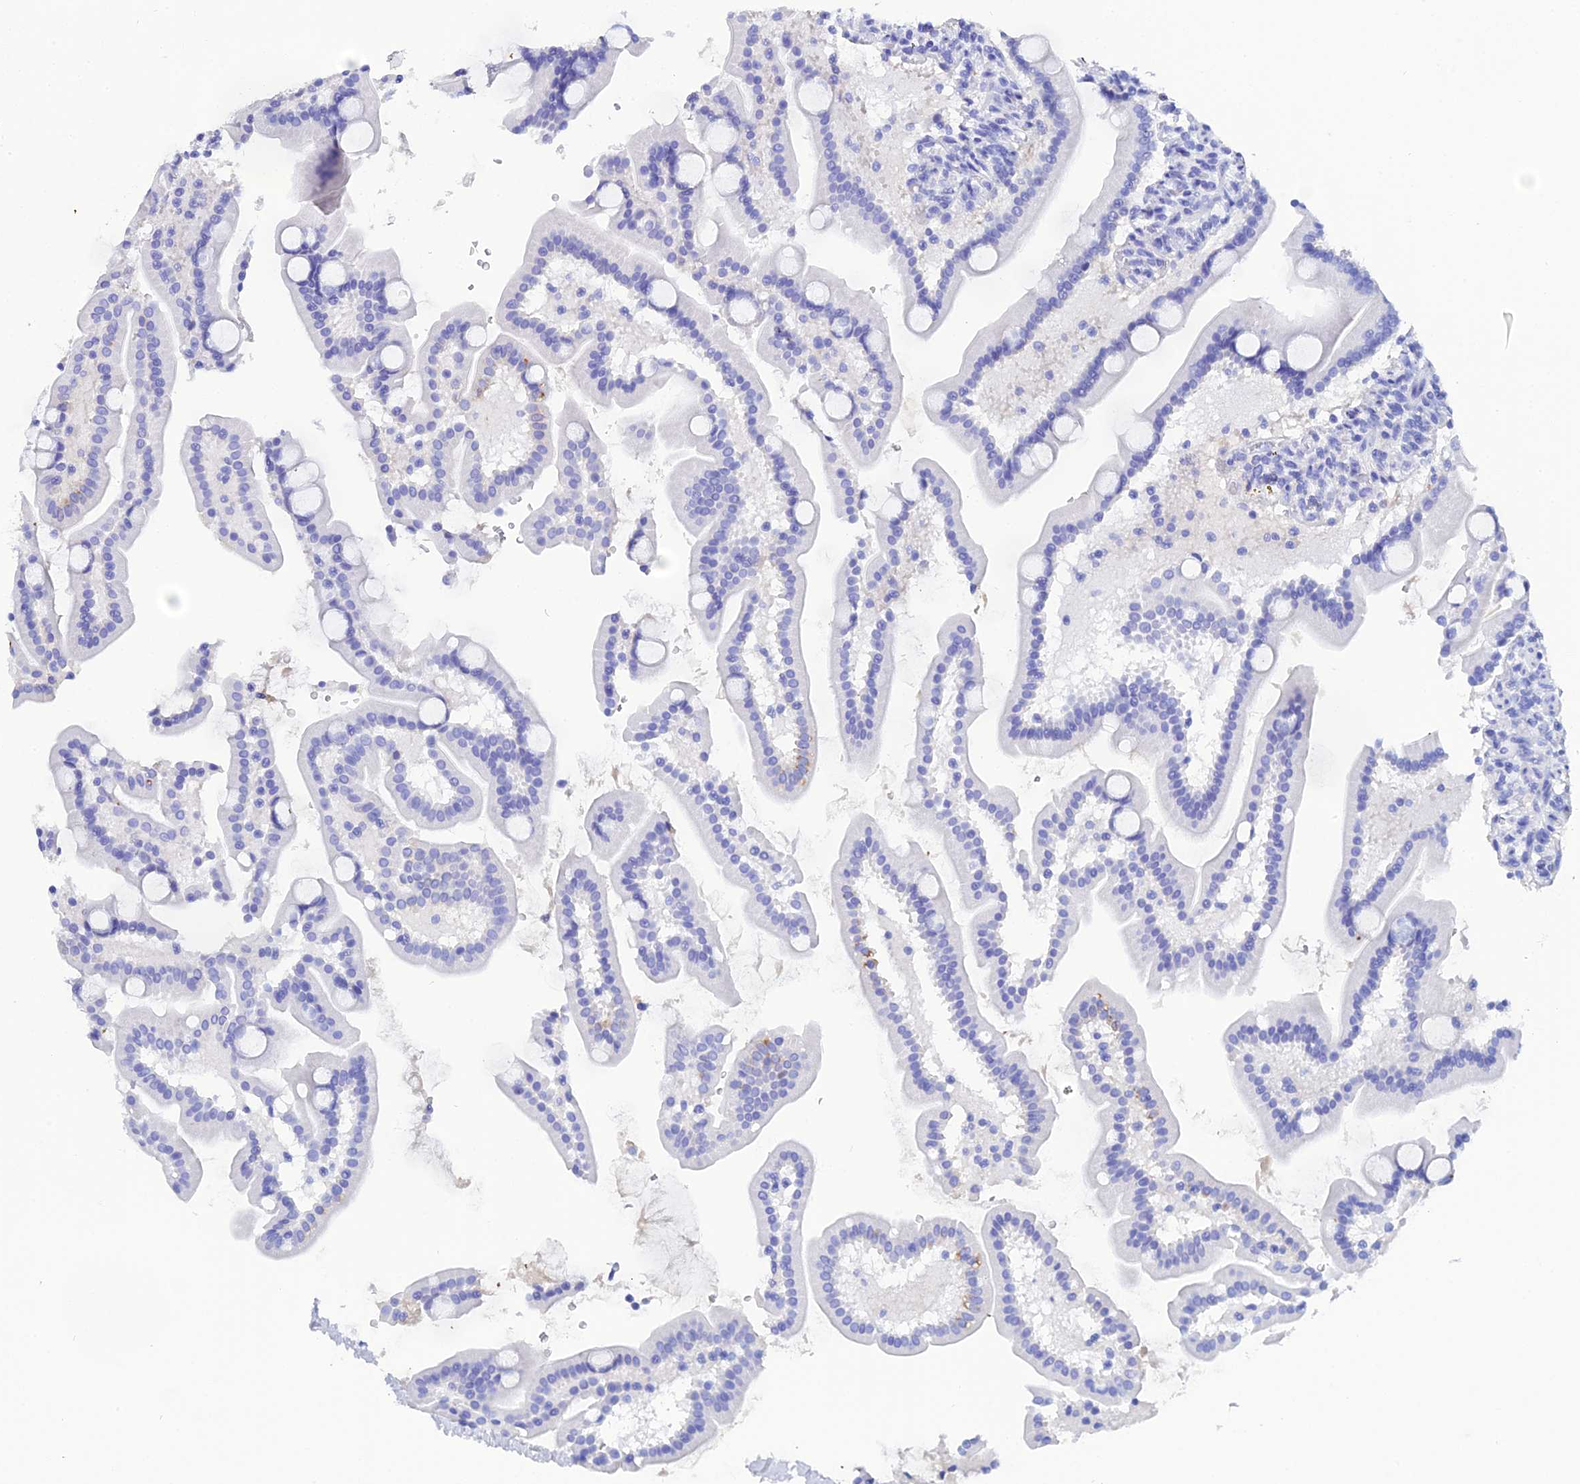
{"staining": {"intensity": "negative", "quantity": "none", "location": "none"}, "tissue": "duodenum", "cell_type": "Glandular cells", "image_type": "normal", "snomed": [{"axis": "morphology", "description": "Normal tissue, NOS"}, {"axis": "topography", "description": "Duodenum"}], "caption": "Immunohistochemical staining of benign duodenum exhibits no significant positivity in glandular cells. The staining was performed using DAB to visualize the protein expression in brown, while the nuclei were stained in blue with hematoxylin (Magnification: 20x).", "gene": "CELA3A", "patient": {"sex": "male", "age": 55}}